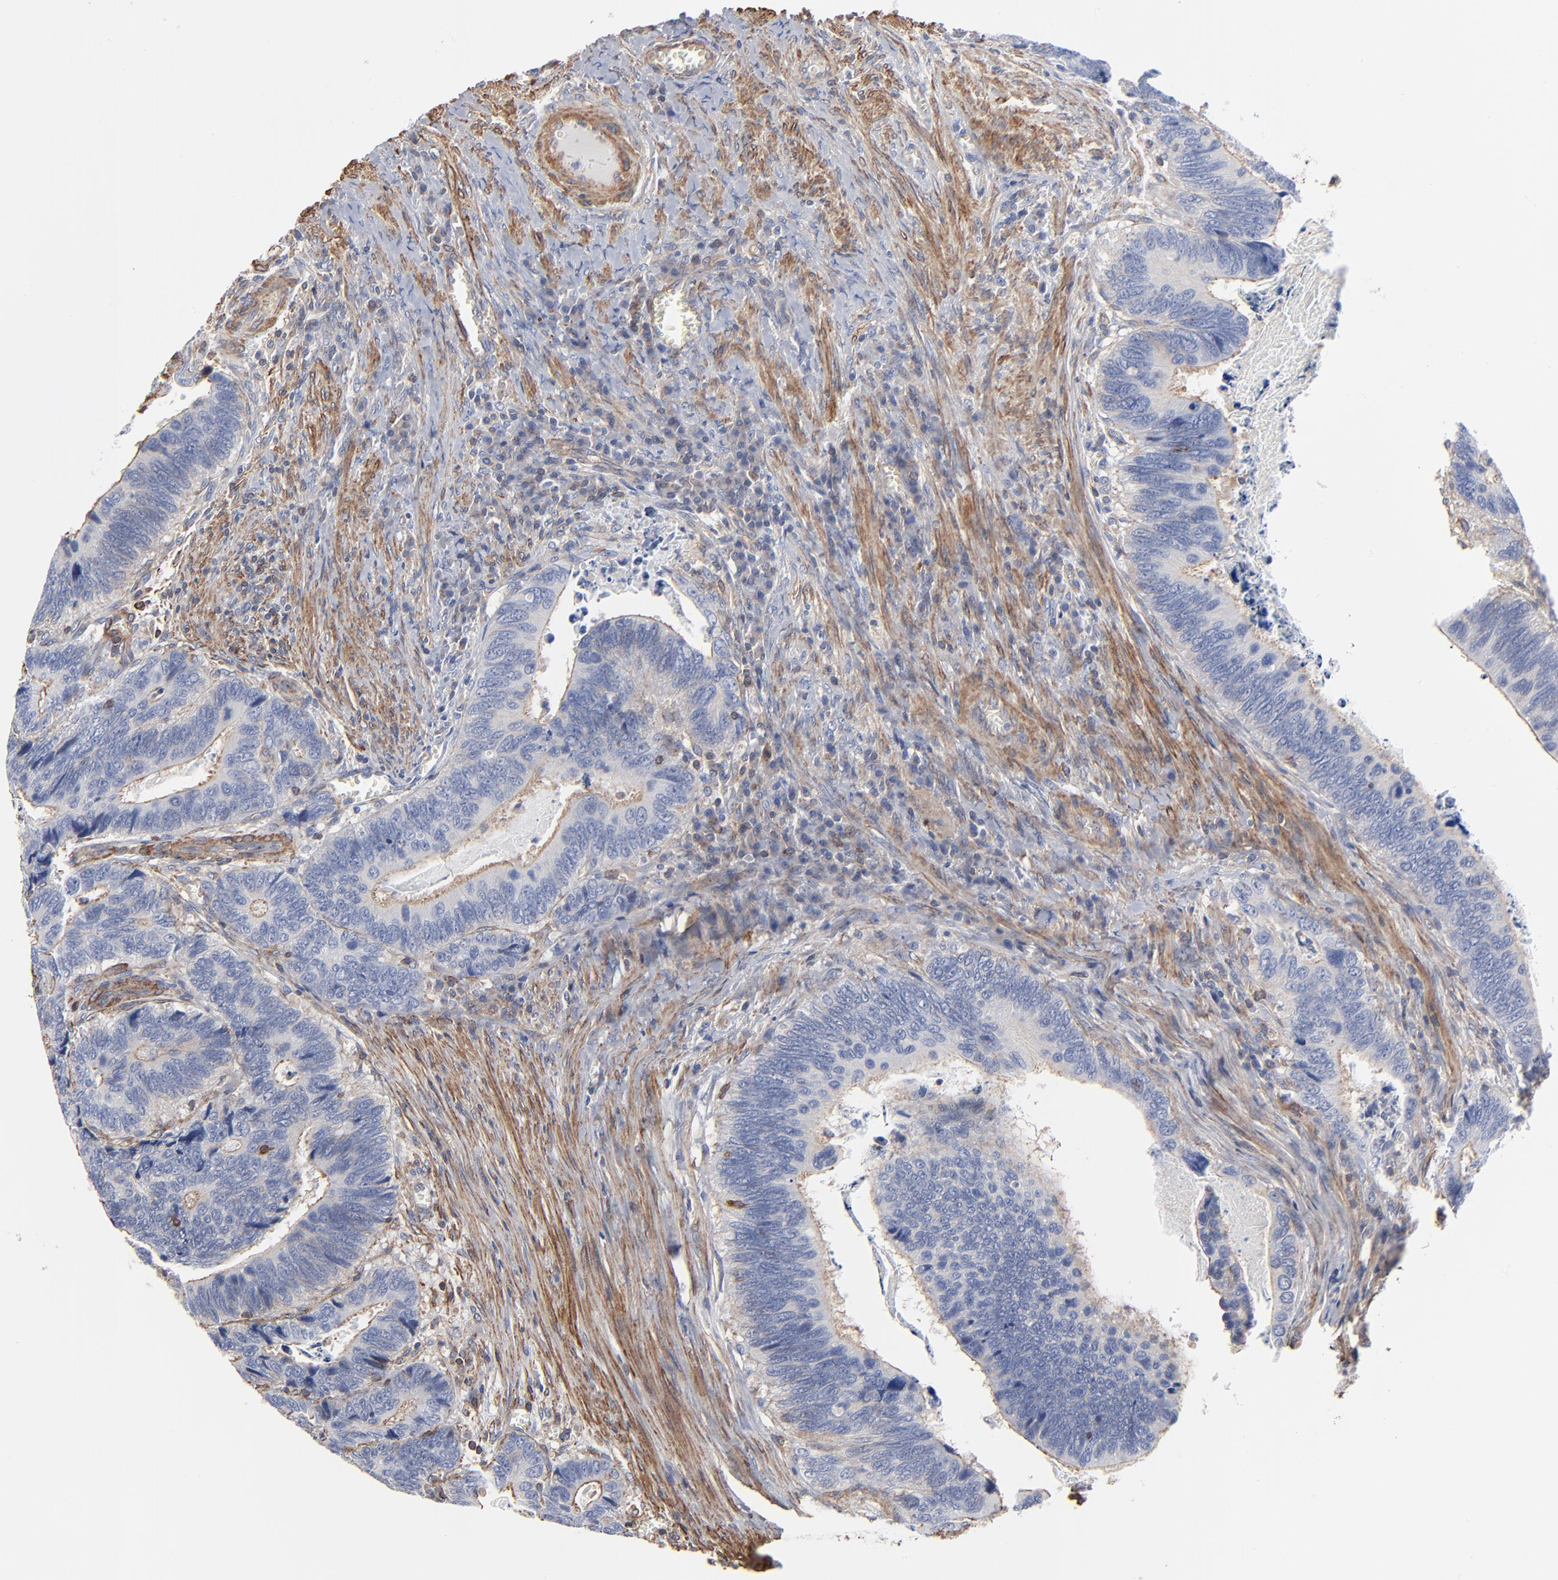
{"staining": {"intensity": "weak", "quantity": ">75%", "location": "cytoplasmic/membranous"}, "tissue": "colorectal cancer", "cell_type": "Tumor cells", "image_type": "cancer", "snomed": [{"axis": "morphology", "description": "Adenocarcinoma, NOS"}, {"axis": "topography", "description": "Colon"}], "caption": "Immunohistochemical staining of human colorectal cancer shows low levels of weak cytoplasmic/membranous staining in approximately >75% of tumor cells.", "gene": "ACTA2", "patient": {"sex": "male", "age": 72}}